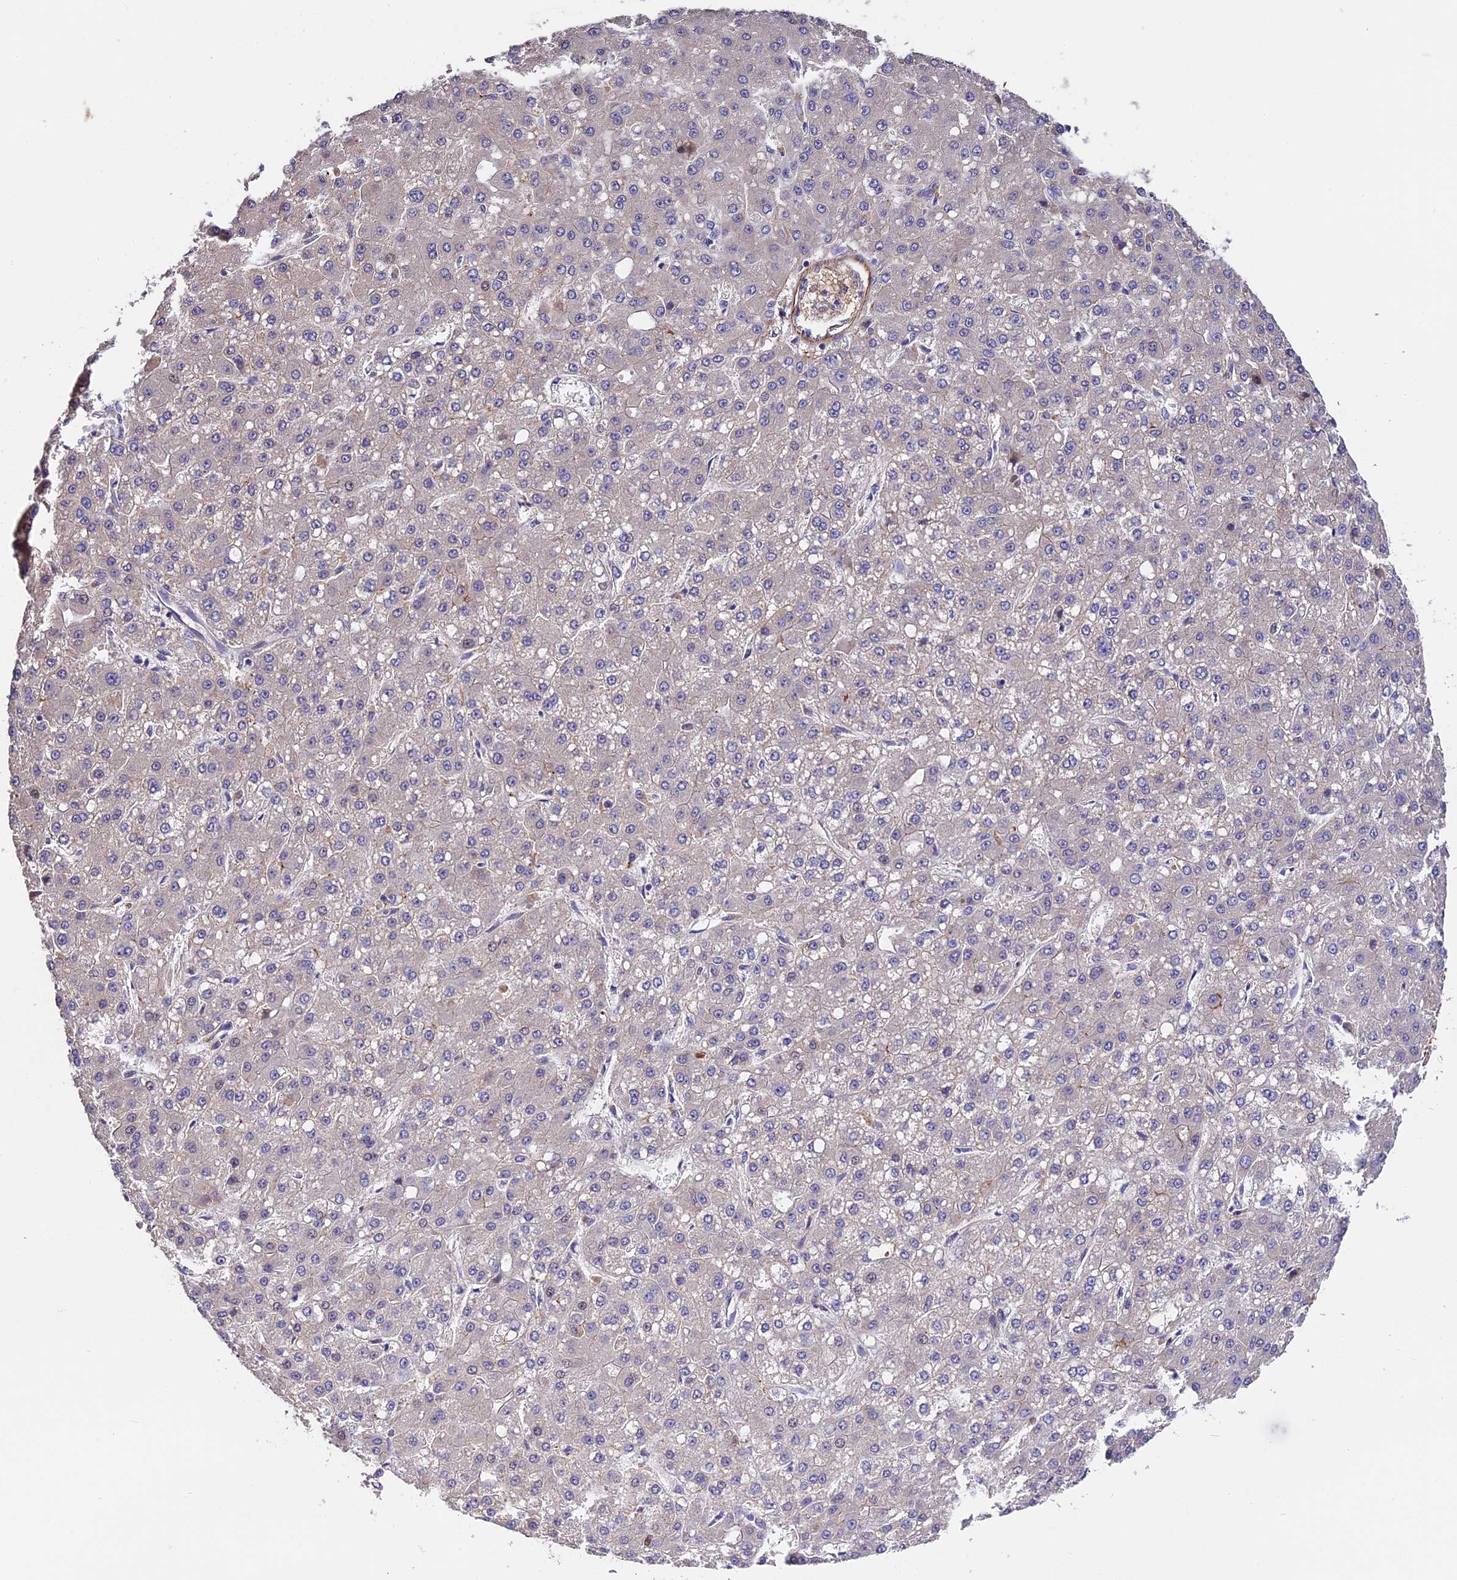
{"staining": {"intensity": "negative", "quantity": "none", "location": "none"}, "tissue": "liver cancer", "cell_type": "Tumor cells", "image_type": "cancer", "snomed": [{"axis": "morphology", "description": "Carcinoma, Hepatocellular, NOS"}, {"axis": "topography", "description": "Liver"}], "caption": "DAB (3,3'-diaminobenzidine) immunohistochemical staining of liver cancer (hepatocellular carcinoma) displays no significant positivity in tumor cells.", "gene": "TRMT1", "patient": {"sex": "male", "age": 67}}